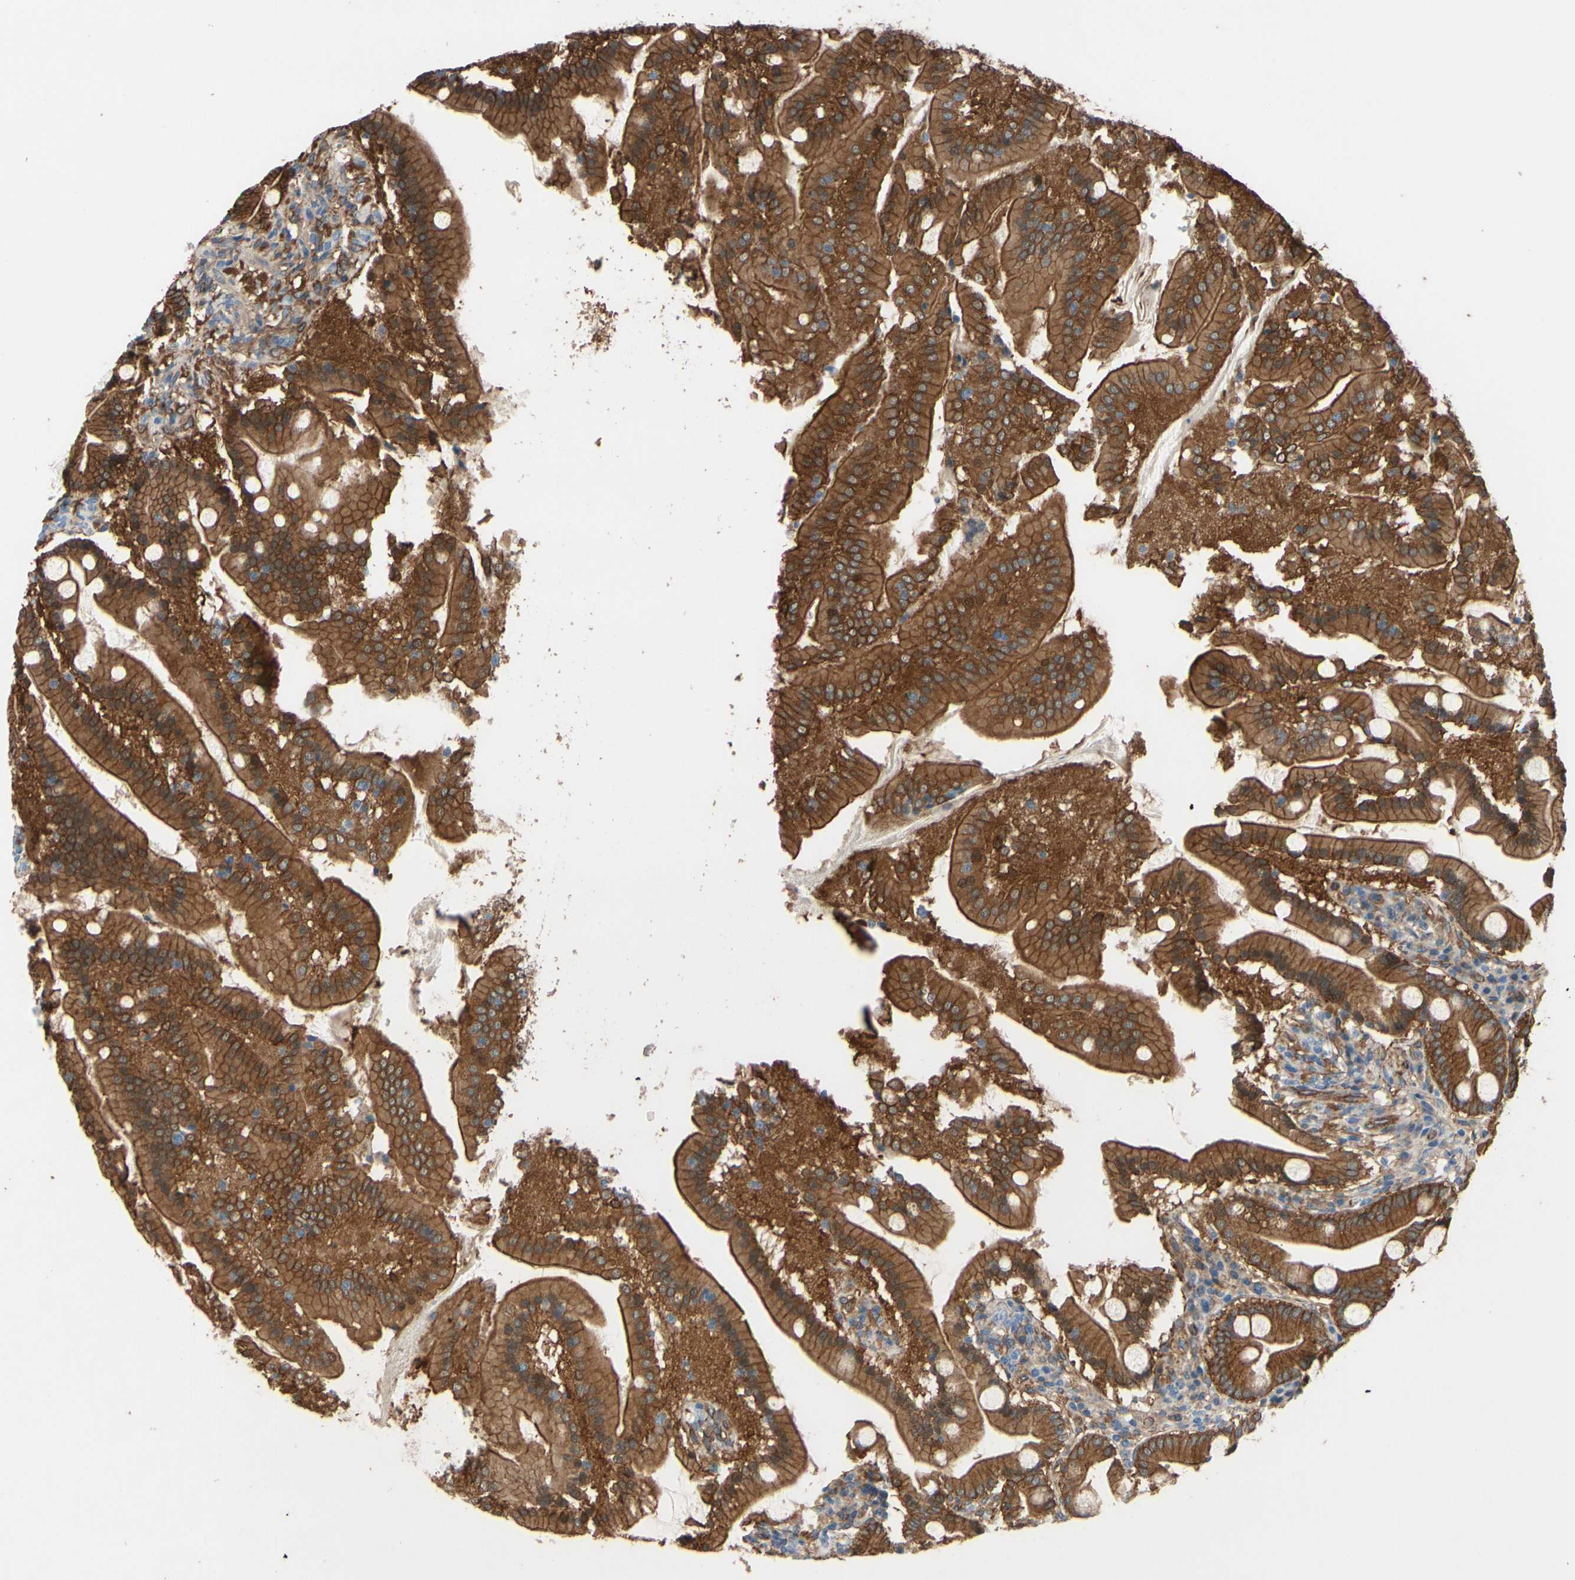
{"staining": {"intensity": "strong", "quantity": ">75%", "location": "cytoplasmic/membranous"}, "tissue": "duodenum", "cell_type": "Glandular cells", "image_type": "normal", "snomed": [{"axis": "morphology", "description": "Normal tissue, NOS"}, {"axis": "topography", "description": "Duodenum"}], "caption": "Immunohistochemical staining of unremarkable human duodenum reveals strong cytoplasmic/membranous protein positivity in approximately >75% of glandular cells.", "gene": "CTTNBP2", "patient": {"sex": "male", "age": 50}}